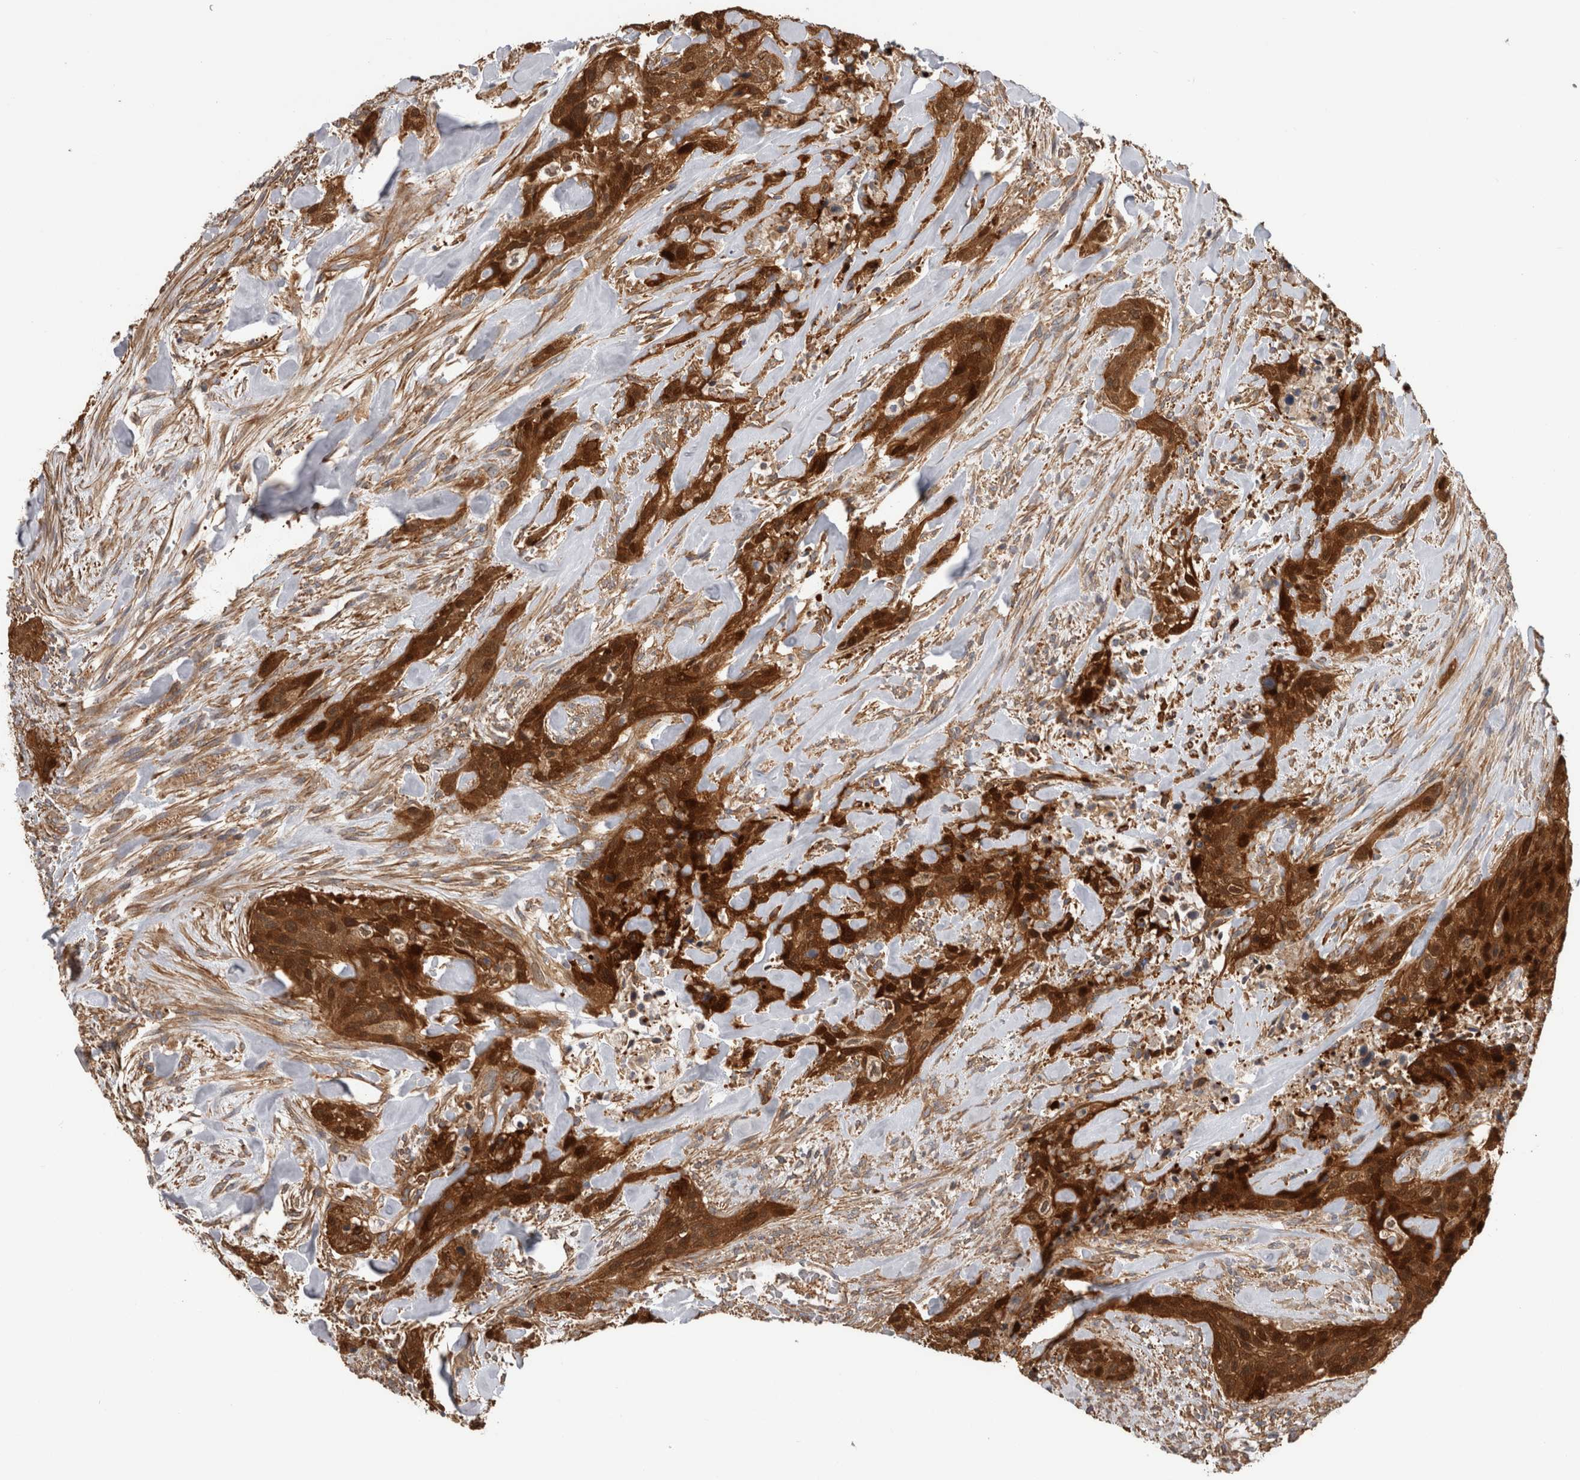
{"staining": {"intensity": "strong", "quantity": ">75%", "location": "cytoplasmic/membranous,nuclear"}, "tissue": "urothelial cancer", "cell_type": "Tumor cells", "image_type": "cancer", "snomed": [{"axis": "morphology", "description": "Urothelial carcinoma, High grade"}, {"axis": "topography", "description": "Urinary bladder"}], "caption": "Immunohistochemistry (DAB) staining of human high-grade urothelial carcinoma exhibits strong cytoplasmic/membranous and nuclear protein positivity in about >75% of tumor cells. (IHC, brightfield microscopy, high magnification).", "gene": "SFXN2", "patient": {"sex": "male", "age": 35}}